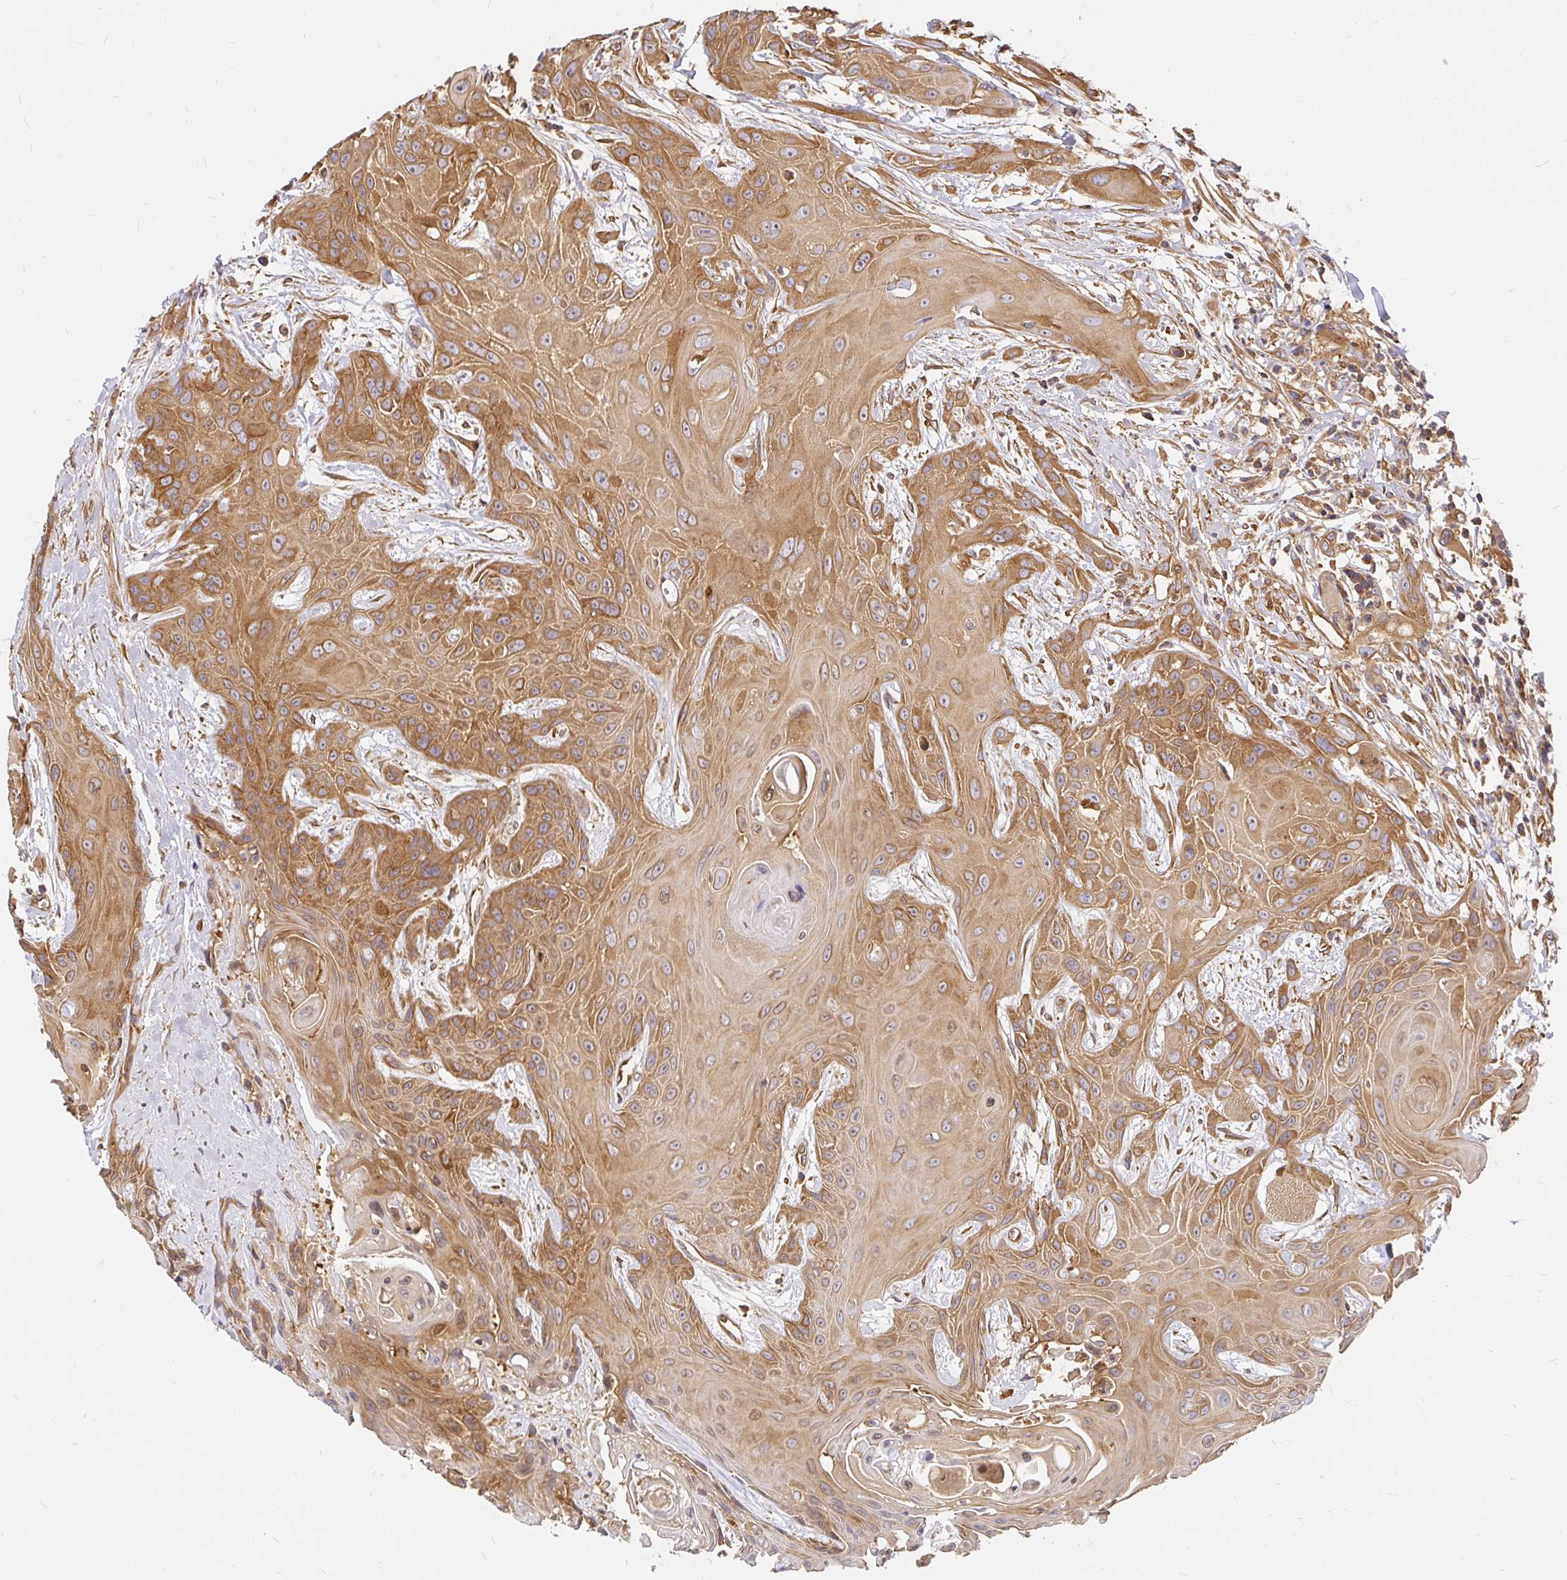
{"staining": {"intensity": "moderate", "quantity": ">75%", "location": "cytoplasmic/membranous"}, "tissue": "head and neck cancer", "cell_type": "Tumor cells", "image_type": "cancer", "snomed": [{"axis": "morphology", "description": "Squamous cell carcinoma, NOS"}, {"axis": "topography", "description": "Head-Neck"}], "caption": "About >75% of tumor cells in head and neck squamous cell carcinoma display moderate cytoplasmic/membranous protein staining as visualized by brown immunohistochemical staining.", "gene": "KIF5B", "patient": {"sex": "female", "age": 73}}